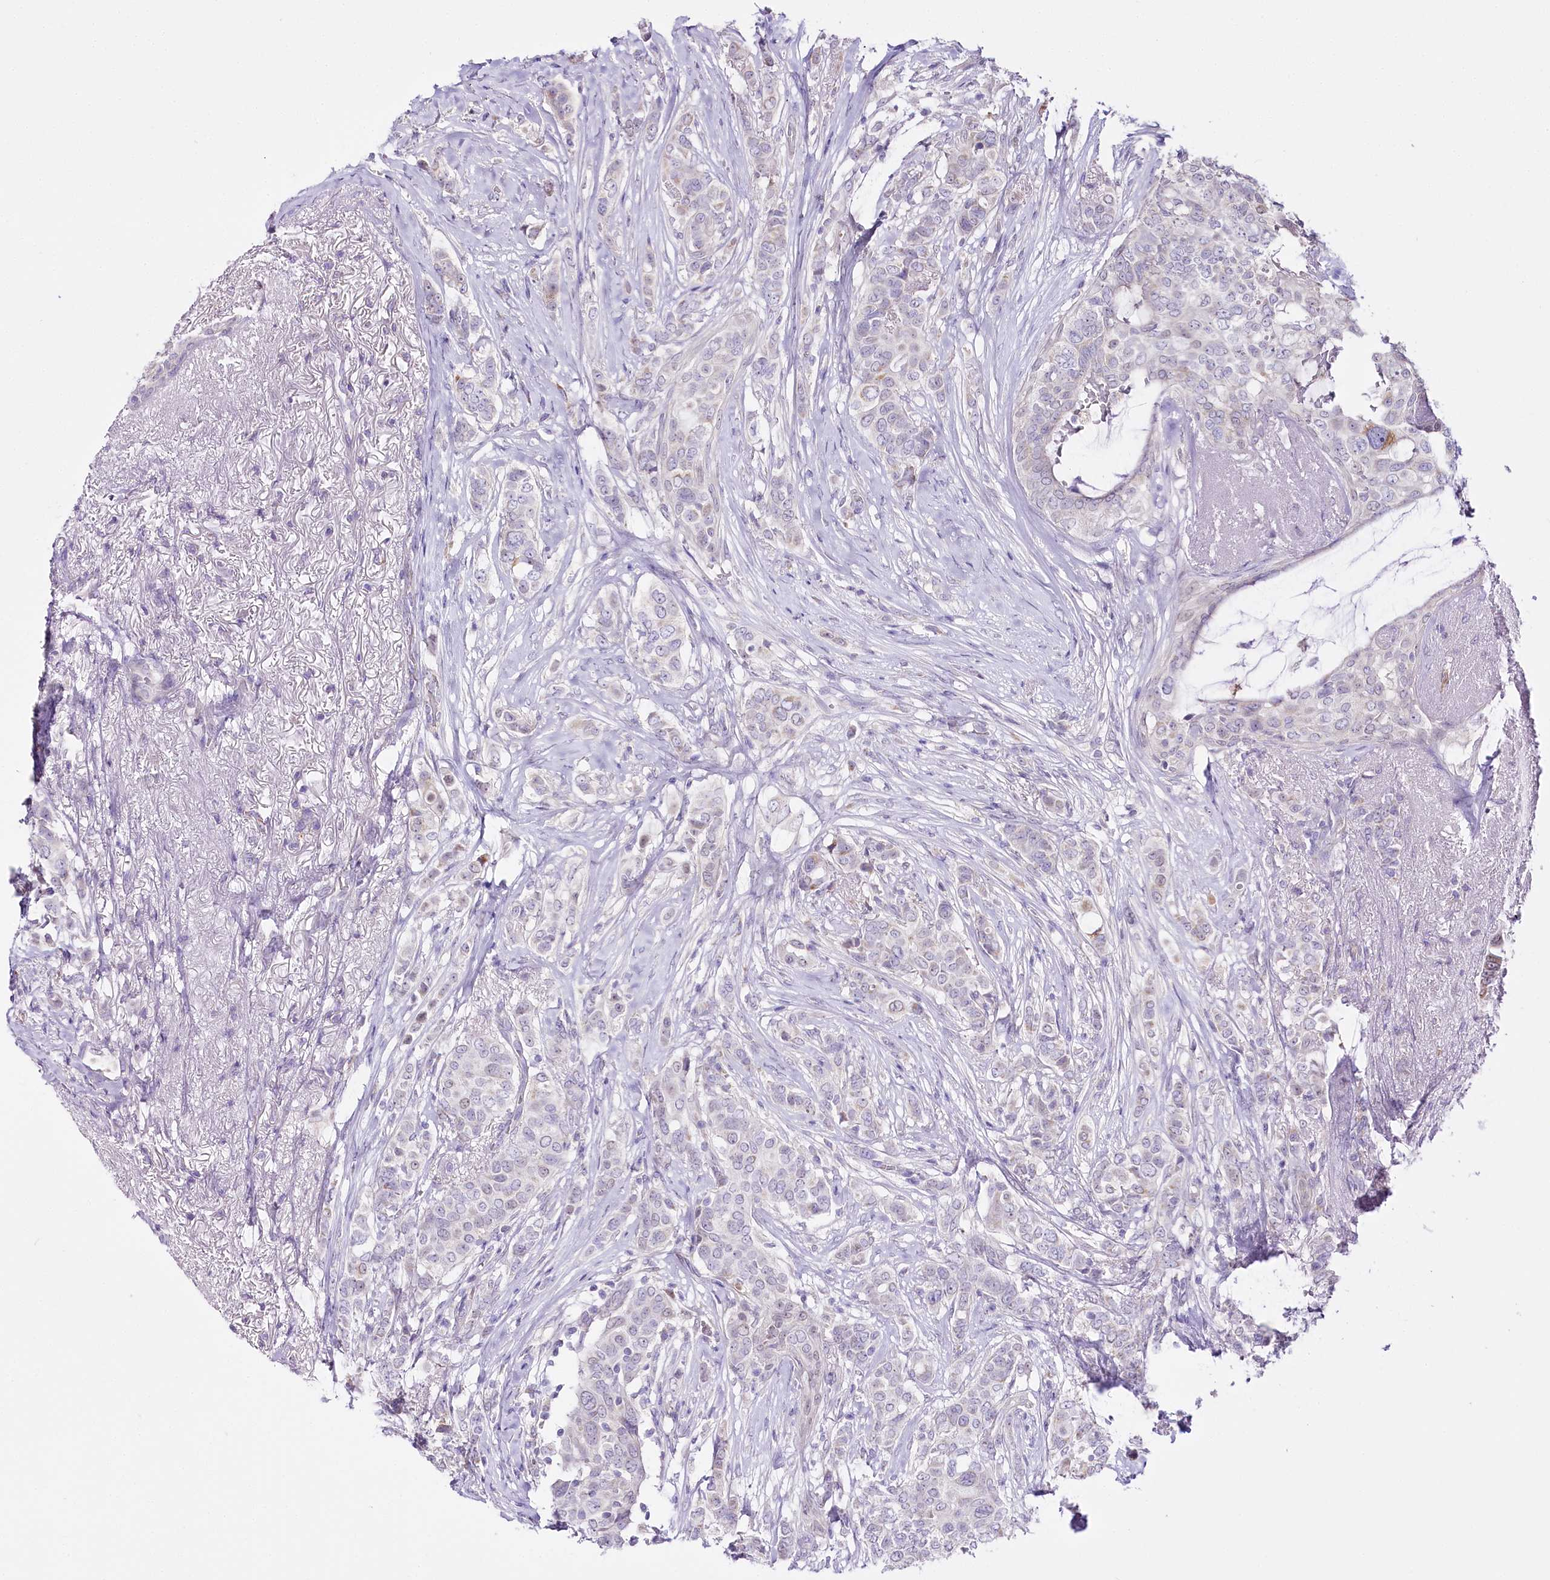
{"staining": {"intensity": "negative", "quantity": "none", "location": "none"}, "tissue": "breast cancer", "cell_type": "Tumor cells", "image_type": "cancer", "snomed": [{"axis": "morphology", "description": "Lobular carcinoma"}, {"axis": "topography", "description": "Breast"}], "caption": "High power microscopy micrograph of an IHC image of breast cancer, revealing no significant staining in tumor cells.", "gene": "ZNF226", "patient": {"sex": "female", "age": 51}}